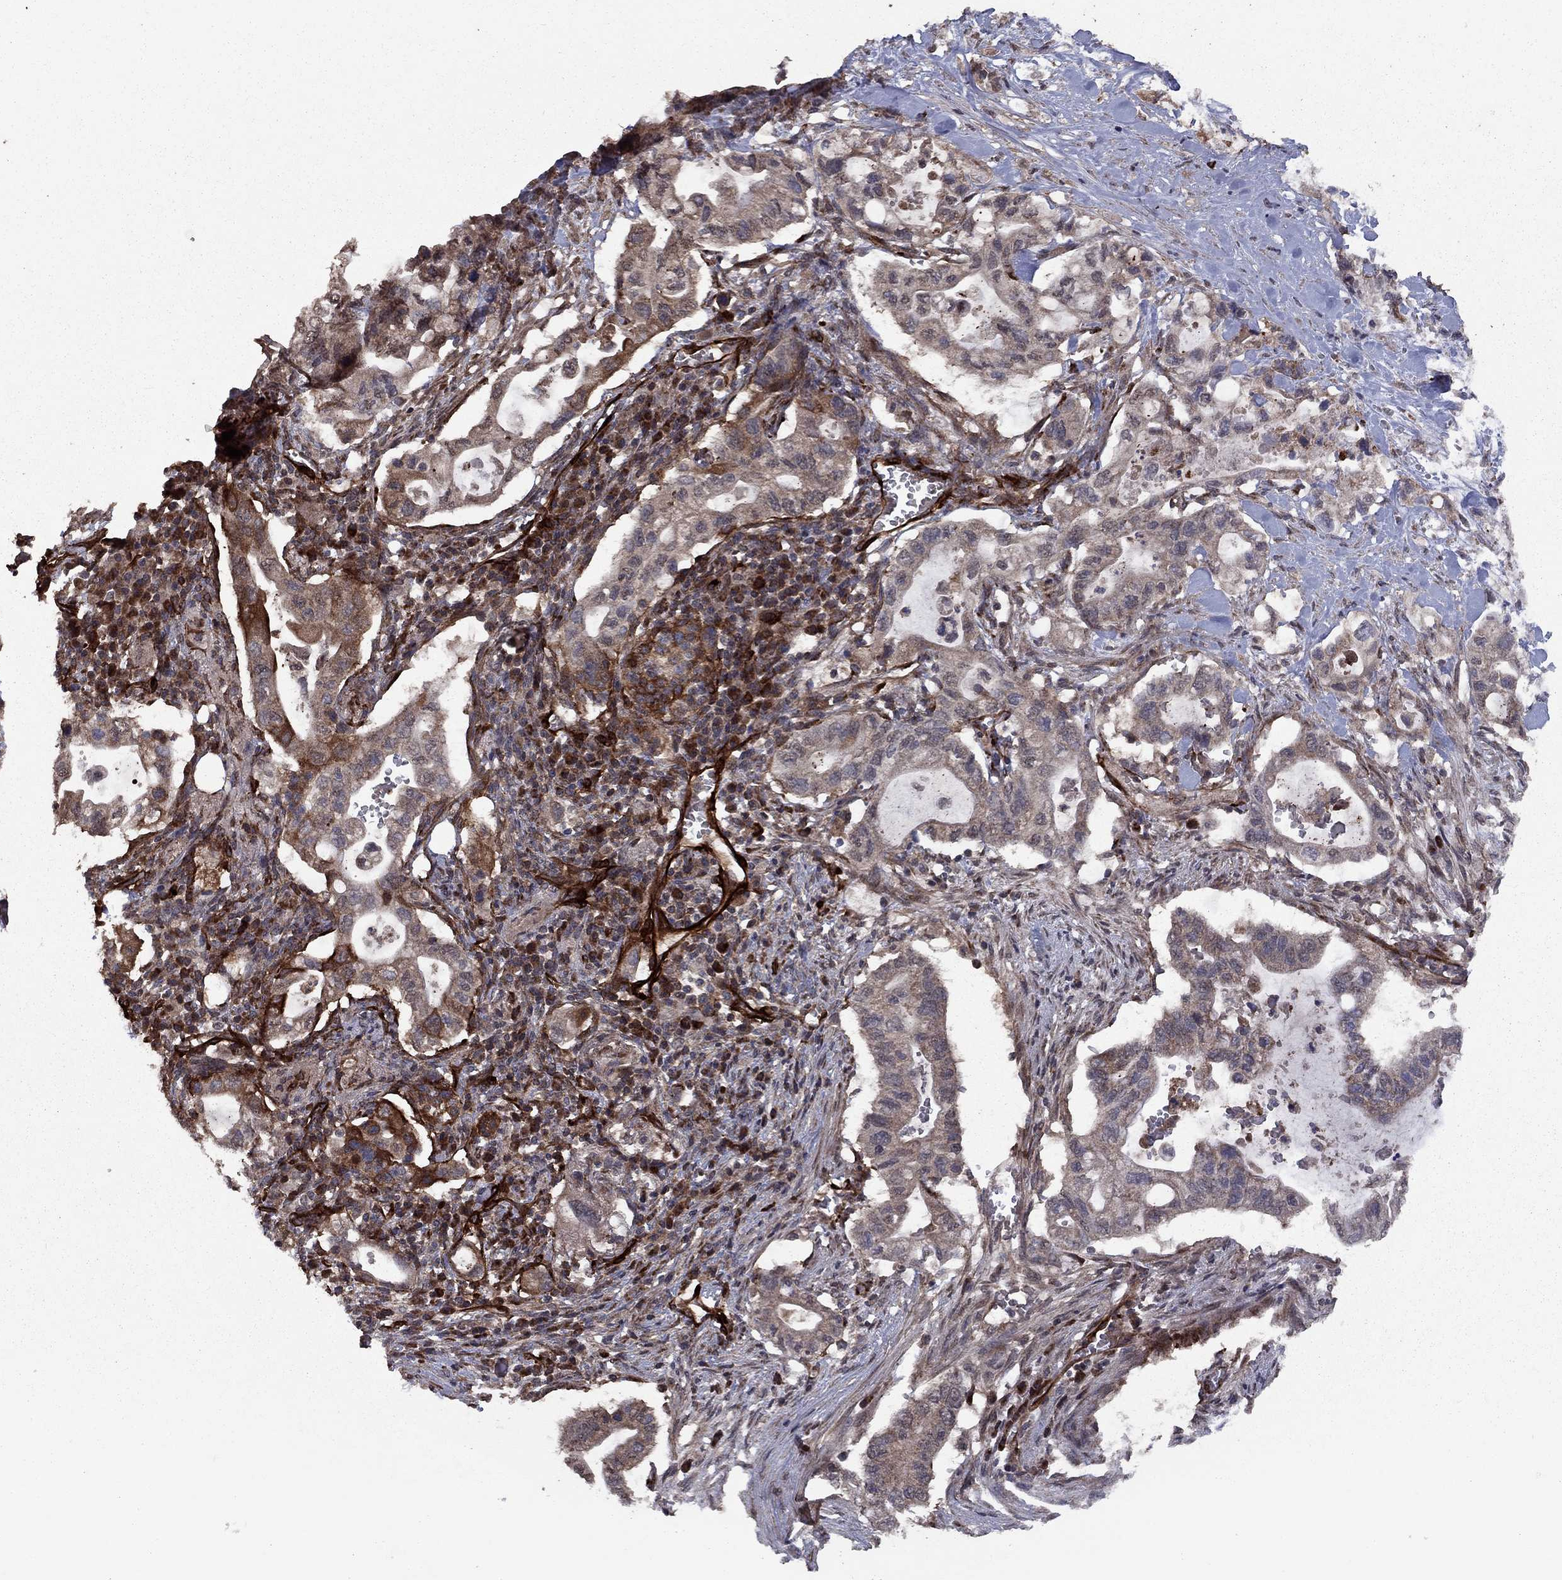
{"staining": {"intensity": "moderate", "quantity": "25%-75%", "location": "cytoplasmic/membranous"}, "tissue": "pancreatic cancer", "cell_type": "Tumor cells", "image_type": "cancer", "snomed": [{"axis": "morphology", "description": "Adenocarcinoma, NOS"}, {"axis": "topography", "description": "Pancreas"}], "caption": "This photomicrograph displays pancreatic cancer (adenocarcinoma) stained with immunohistochemistry (IHC) to label a protein in brown. The cytoplasmic/membranous of tumor cells show moderate positivity for the protein. Nuclei are counter-stained blue.", "gene": "COL18A1", "patient": {"sex": "female", "age": 72}}